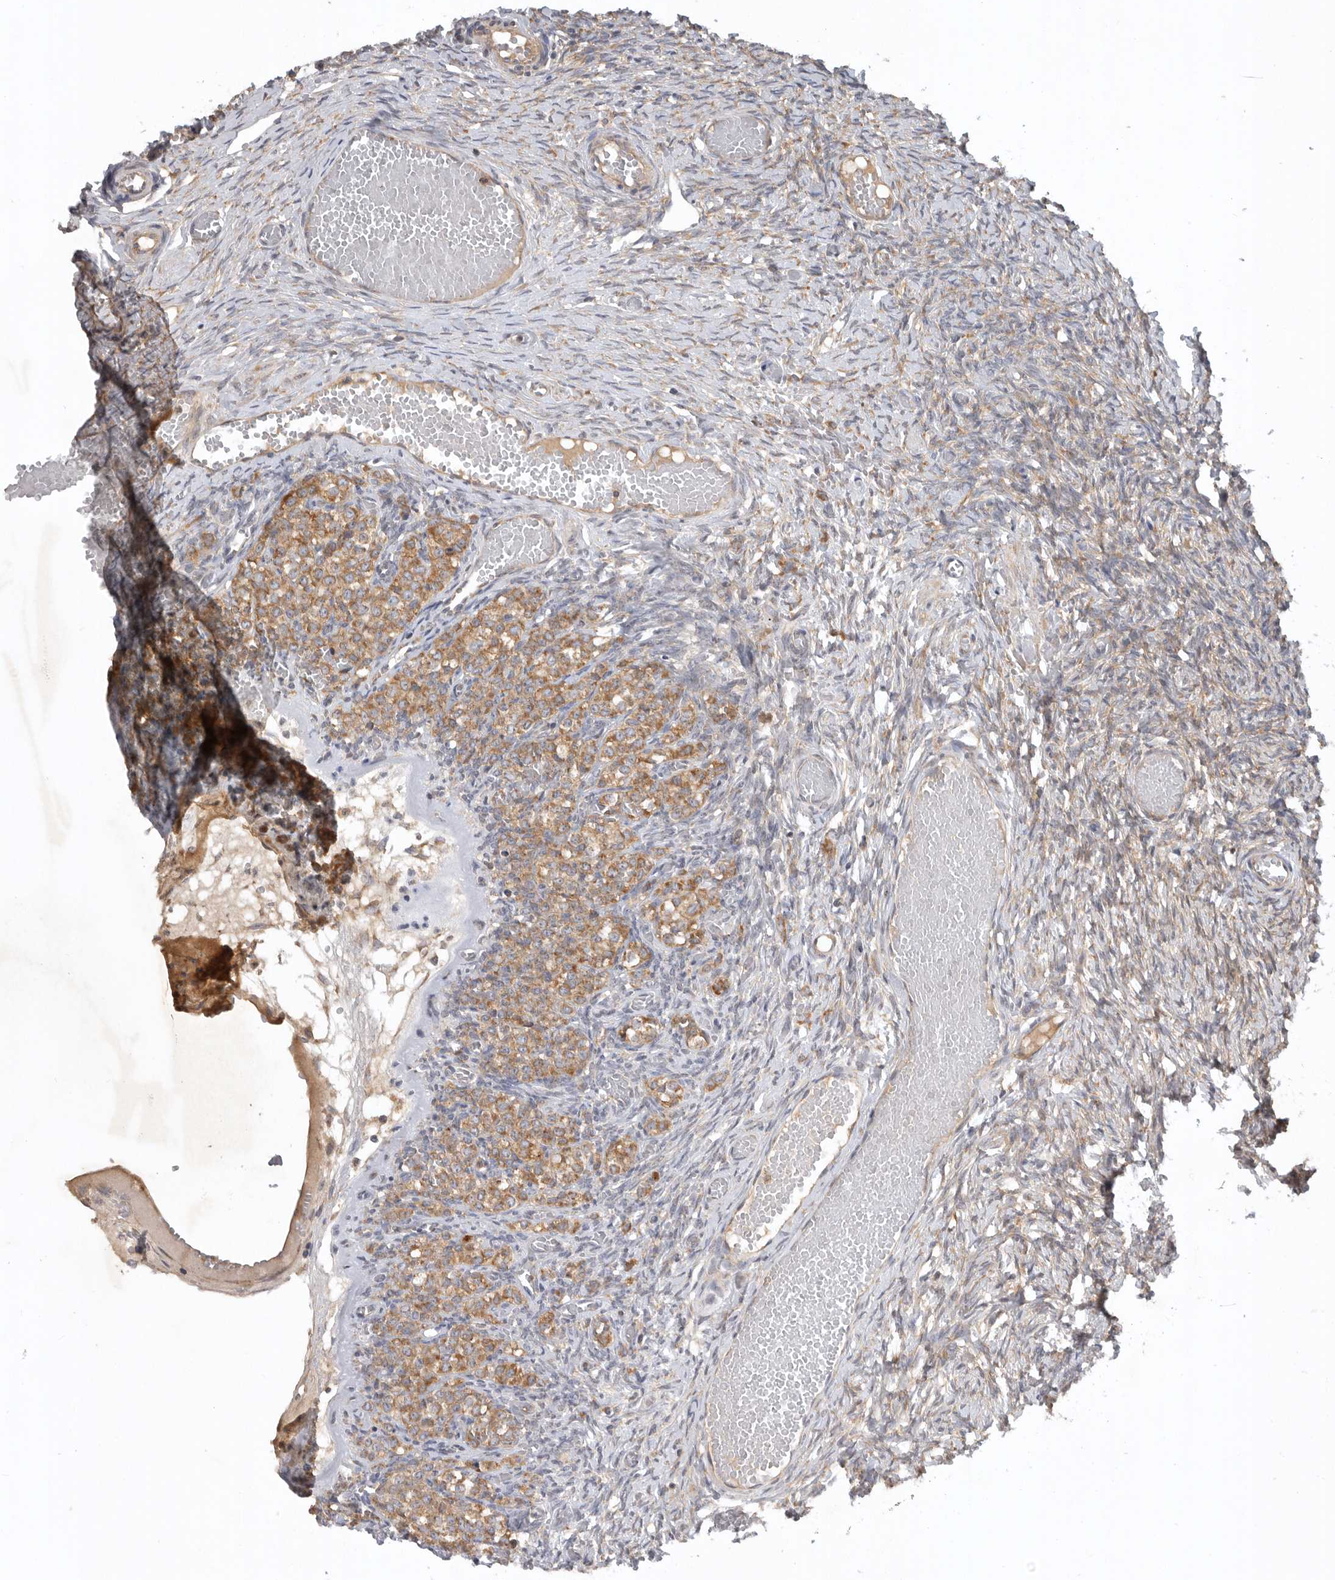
{"staining": {"intensity": "weak", "quantity": "<25%", "location": "cytoplasmic/membranous"}, "tissue": "ovary", "cell_type": "Ovarian stroma cells", "image_type": "normal", "snomed": [{"axis": "morphology", "description": "Adenocarcinoma, NOS"}, {"axis": "topography", "description": "Endometrium"}], "caption": "Immunohistochemistry photomicrograph of benign ovary: human ovary stained with DAB demonstrates no significant protein staining in ovarian stroma cells. (DAB (3,3'-diaminobenzidine) immunohistochemistry (IHC) visualized using brightfield microscopy, high magnification).", "gene": "C1orf109", "patient": {"sex": "female", "age": 32}}